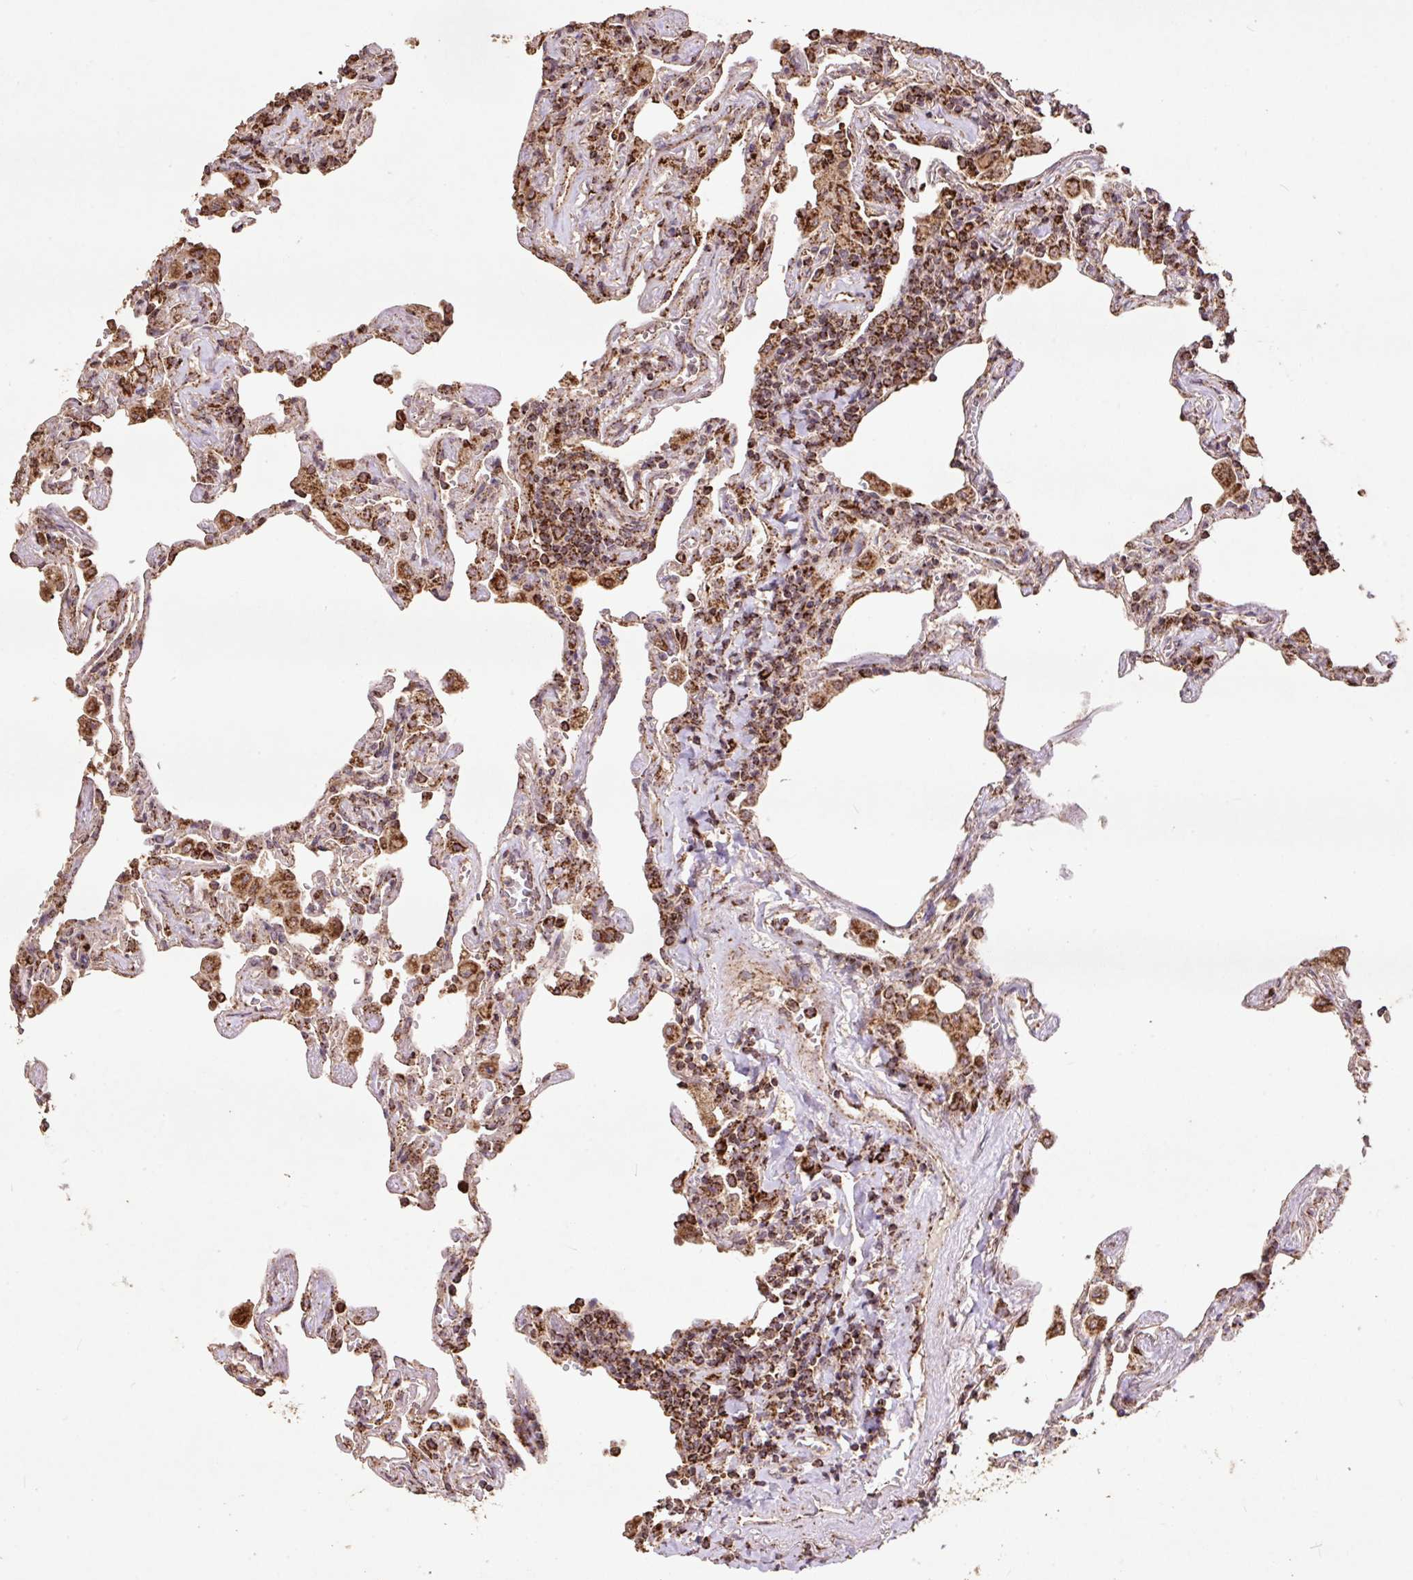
{"staining": {"intensity": "moderate", "quantity": ">75%", "location": "cytoplasmic/membranous"}, "tissue": "lymphoma", "cell_type": "Tumor cells", "image_type": "cancer", "snomed": [{"axis": "morphology", "description": "Malignant lymphoma, non-Hodgkin's type, Low grade"}, {"axis": "topography", "description": "Lung"}], "caption": "A medium amount of moderate cytoplasmic/membranous staining is seen in approximately >75% of tumor cells in lymphoma tissue.", "gene": "ATP5F1A", "patient": {"sex": "female", "age": 71}}